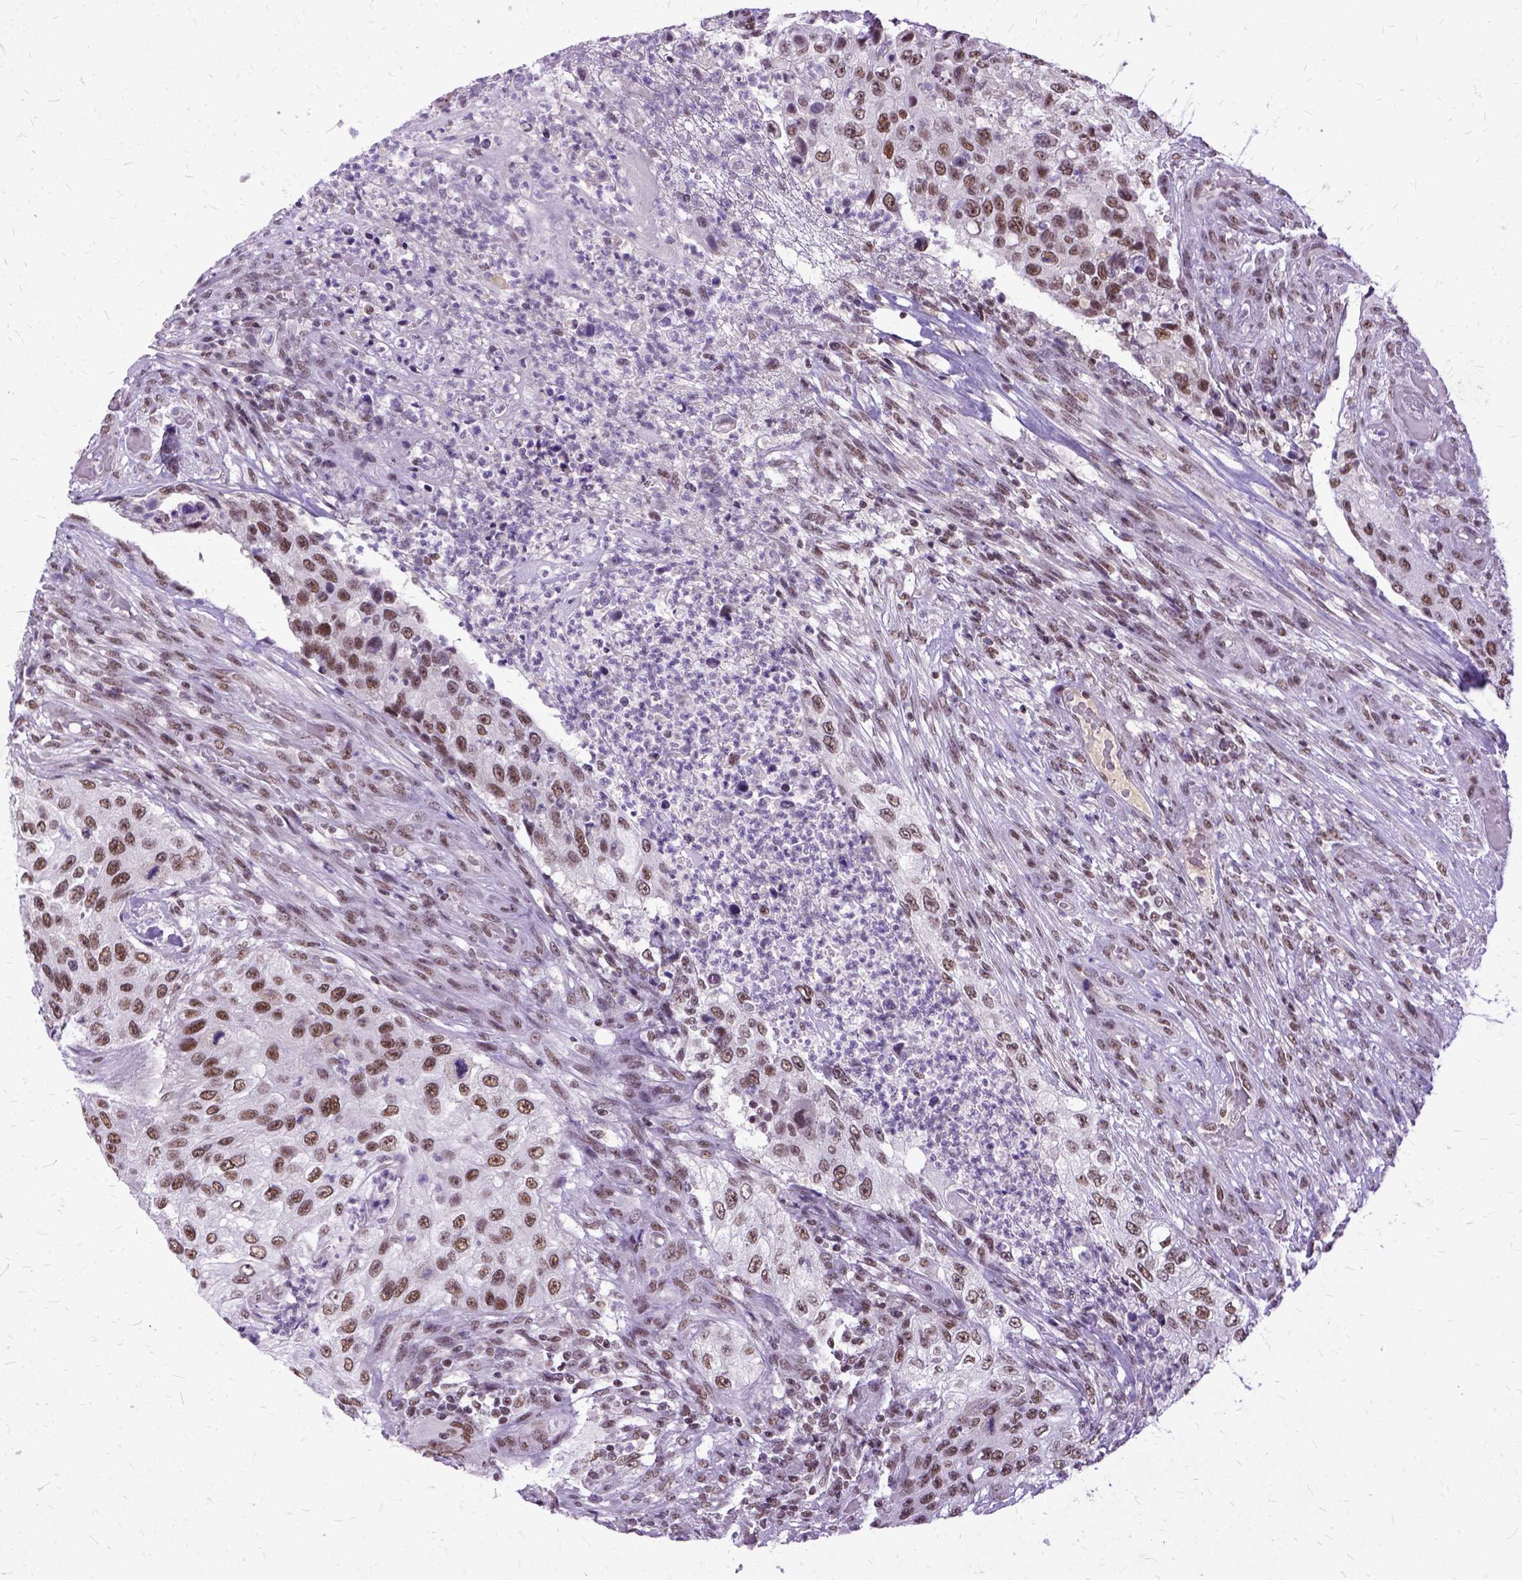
{"staining": {"intensity": "moderate", "quantity": ">75%", "location": "nuclear"}, "tissue": "urothelial cancer", "cell_type": "Tumor cells", "image_type": "cancer", "snomed": [{"axis": "morphology", "description": "Urothelial carcinoma, High grade"}, {"axis": "topography", "description": "Urinary bladder"}], "caption": "The micrograph reveals a brown stain indicating the presence of a protein in the nuclear of tumor cells in urothelial cancer.", "gene": "SETD1A", "patient": {"sex": "female", "age": 60}}